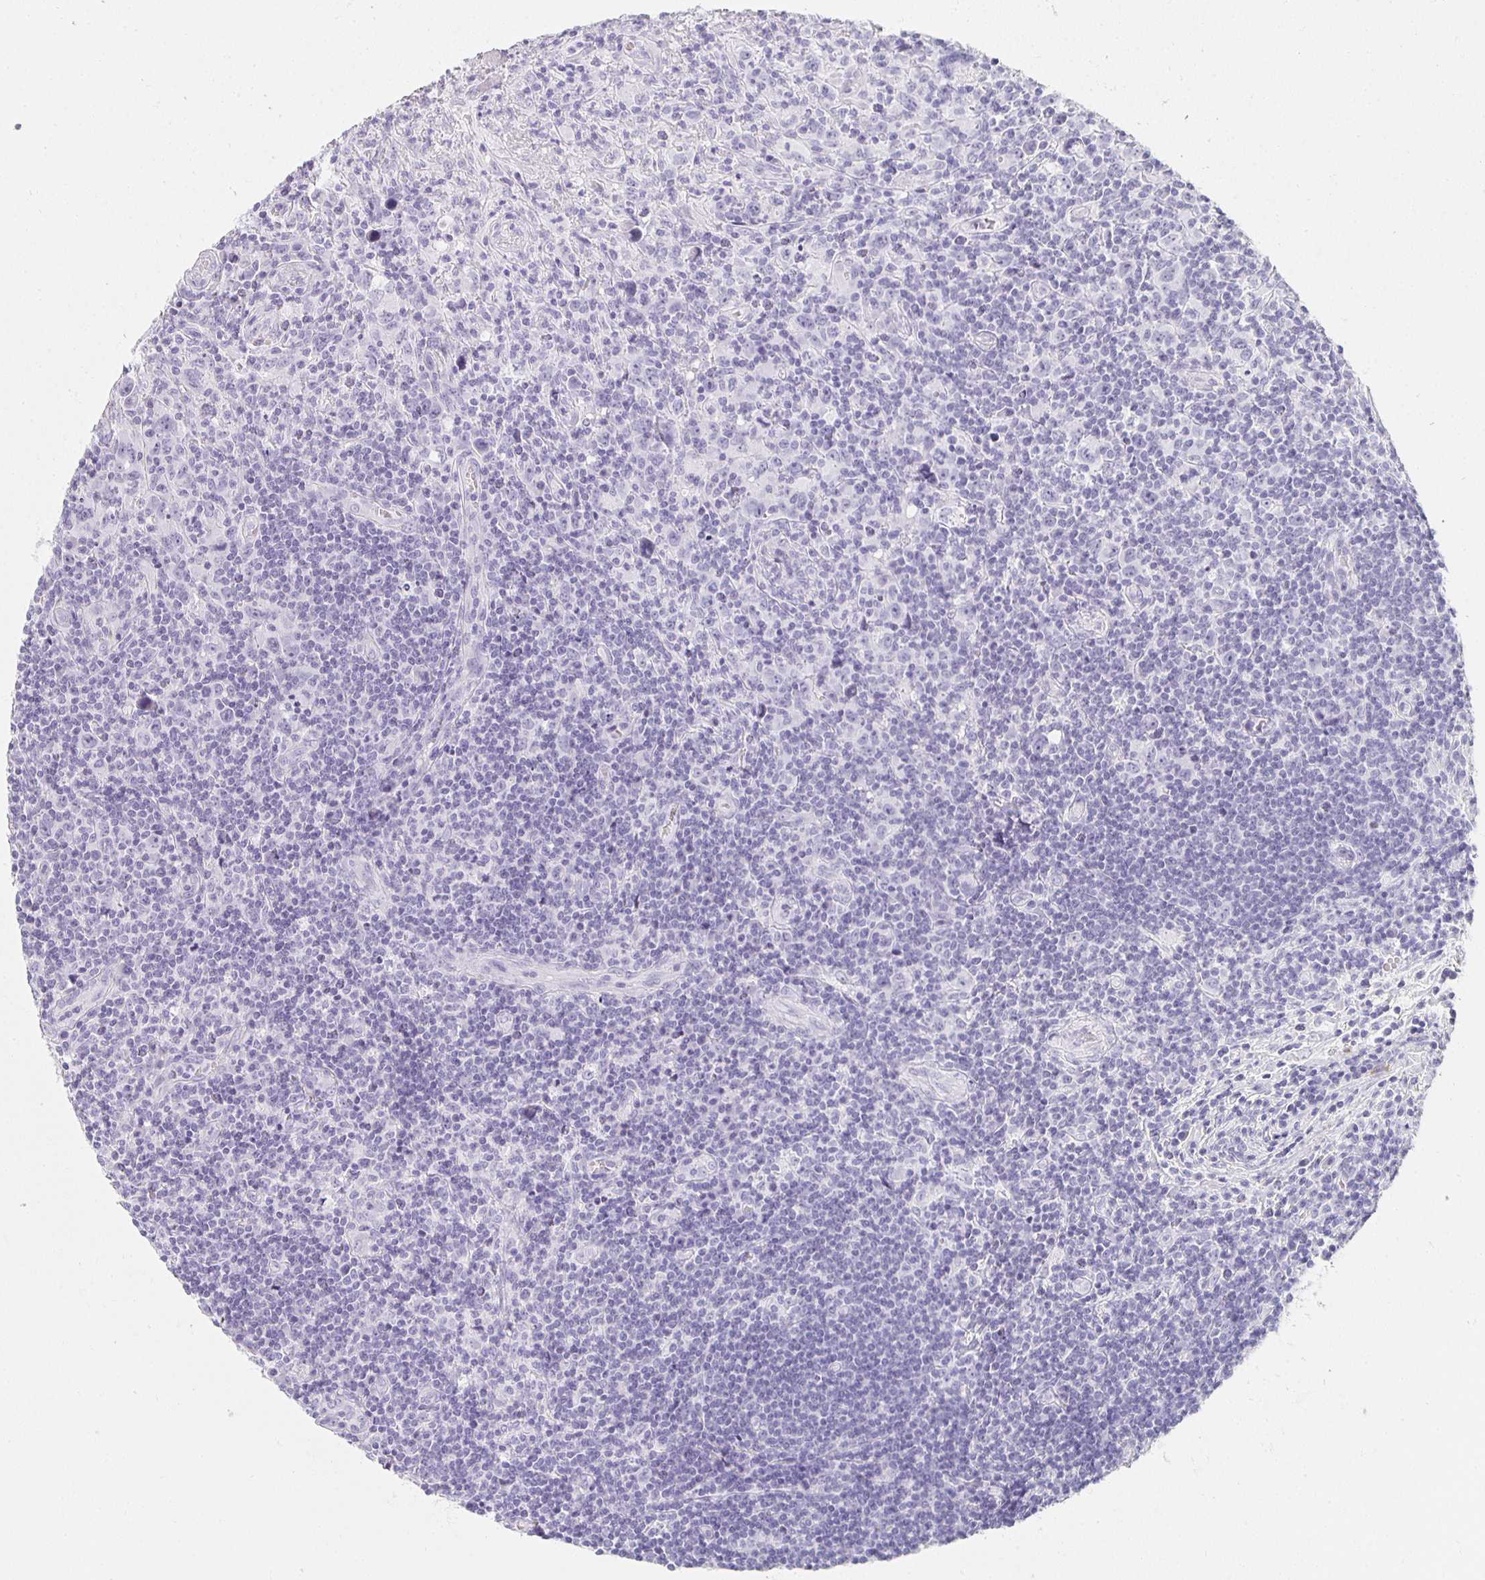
{"staining": {"intensity": "negative", "quantity": "none", "location": "none"}, "tissue": "lymphoma", "cell_type": "Tumor cells", "image_type": "cancer", "snomed": [{"axis": "morphology", "description": "Hodgkin's disease, NOS"}, {"axis": "topography", "description": "Lymph node"}], "caption": "This is an IHC image of Hodgkin's disease. There is no positivity in tumor cells.", "gene": "TPSD1", "patient": {"sex": "female", "age": 18}}